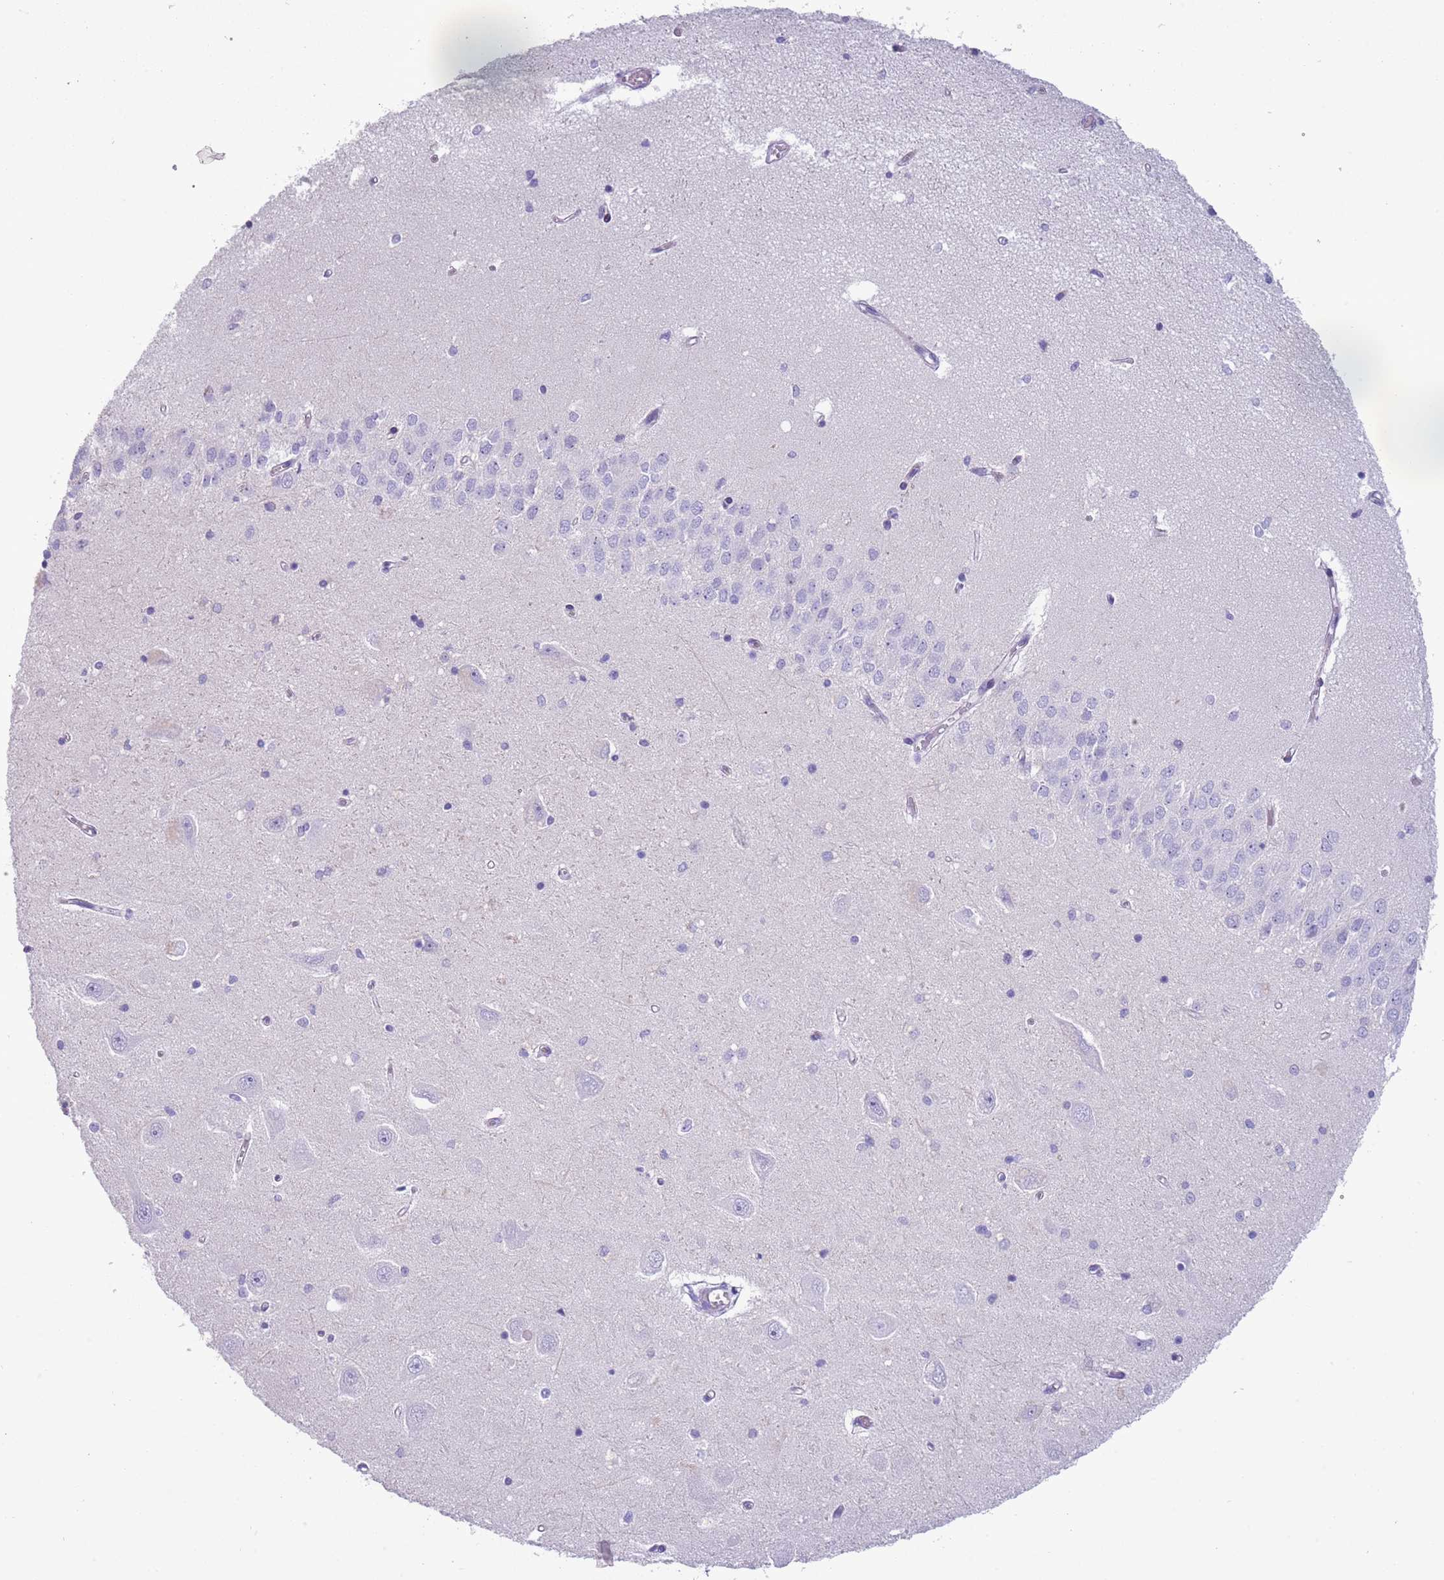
{"staining": {"intensity": "negative", "quantity": "none", "location": "none"}, "tissue": "hippocampus", "cell_type": "Glial cells", "image_type": "normal", "snomed": [{"axis": "morphology", "description": "Normal tissue, NOS"}, {"axis": "topography", "description": "Hippocampus"}], "caption": "High power microscopy photomicrograph of an IHC image of benign hippocampus, revealing no significant staining in glial cells. Nuclei are stained in blue.", "gene": "NBPF4", "patient": {"sex": "male", "age": 45}}